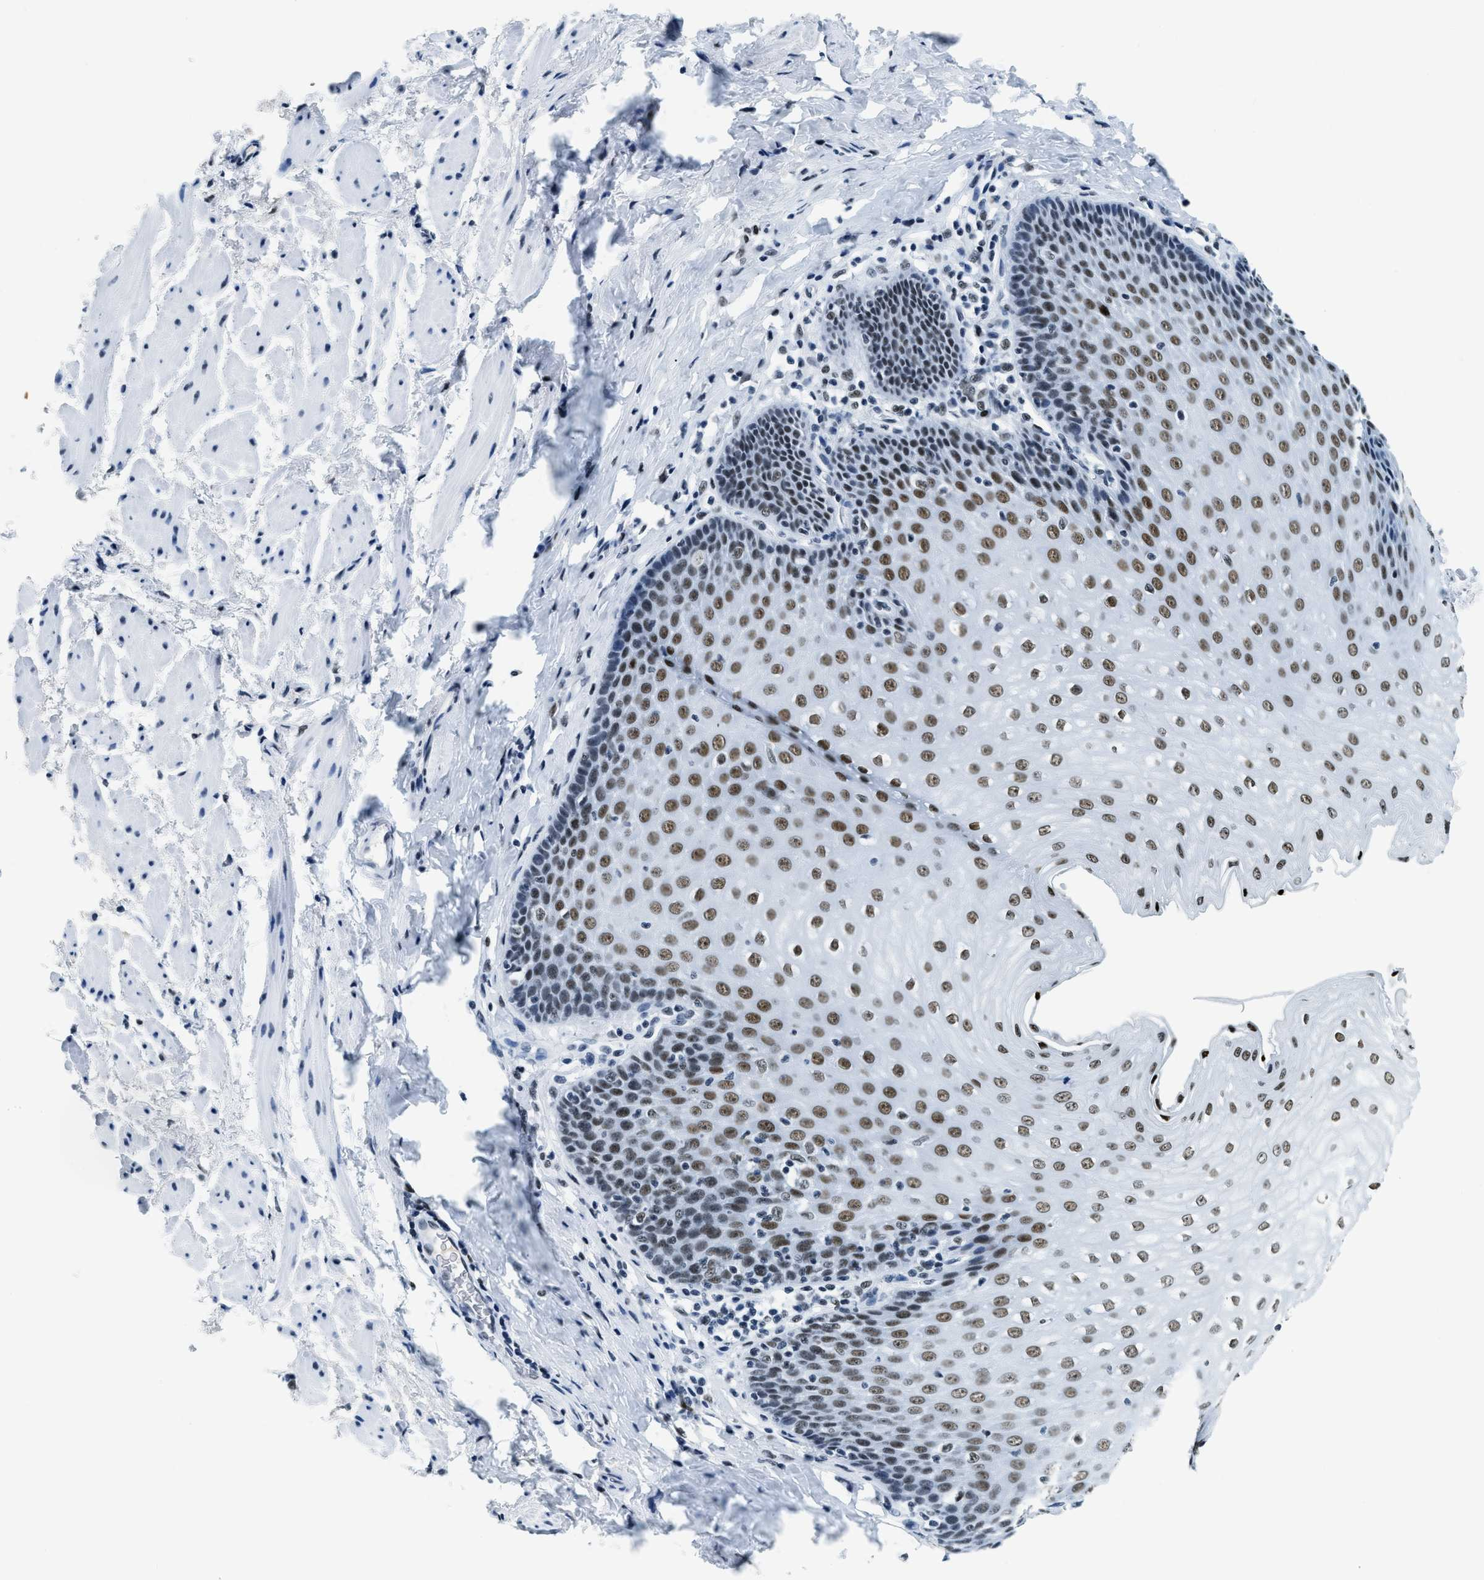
{"staining": {"intensity": "strong", "quantity": ">75%", "location": "nuclear"}, "tissue": "esophagus", "cell_type": "Squamous epithelial cells", "image_type": "normal", "snomed": [{"axis": "morphology", "description": "Normal tissue, NOS"}, {"axis": "topography", "description": "Esophagus"}], "caption": "Brown immunohistochemical staining in benign esophagus demonstrates strong nuclear expression in about >75% of squamous epithelial cells. Immunohistochemistry (ihc) stains the protein in brown and the nuclei are stained blue.", "gene": "TOP1", "patient": {"sex": "female", "age": 61}}